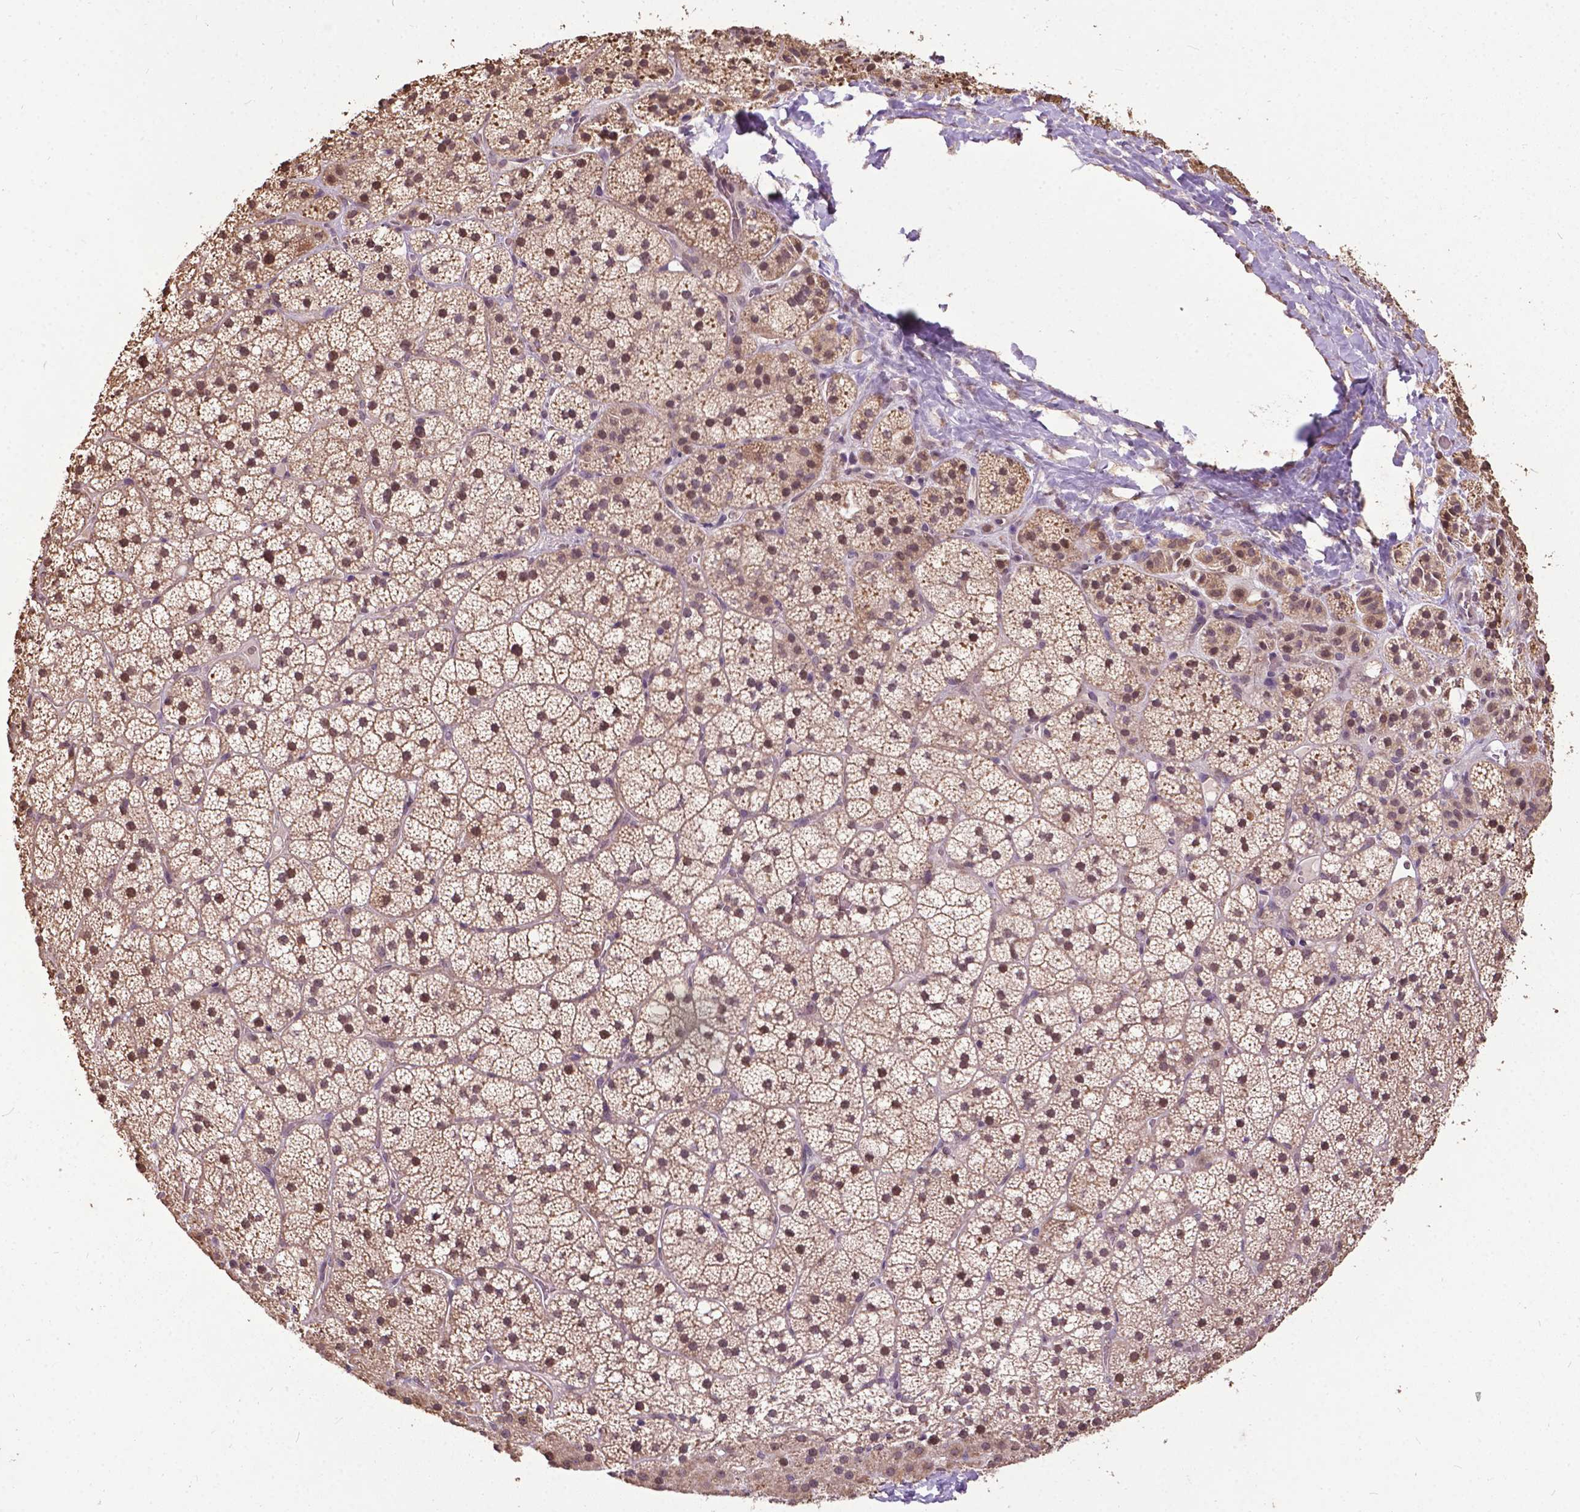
{"staining": {"intensity": "weak", "quantity": ">75%", "location": "cytoplasmic/membranous"}, "tissue": "adrenal gland", "cell_type": "Glandular cells", "image_type": "normal", "snomed": [{"axis": "morphology", "description": "Normal tissue, NOS"}, {"axis": "topography", "description": "Adrenal gland"}], "caption": "The image shows staining of normal adrenal gland, revealing weak cytoplasmic/membranous protein expression (brown color) within glandular cells.", "gene": "GLRA2", "patient": {"sex": "male", "age": 53}}